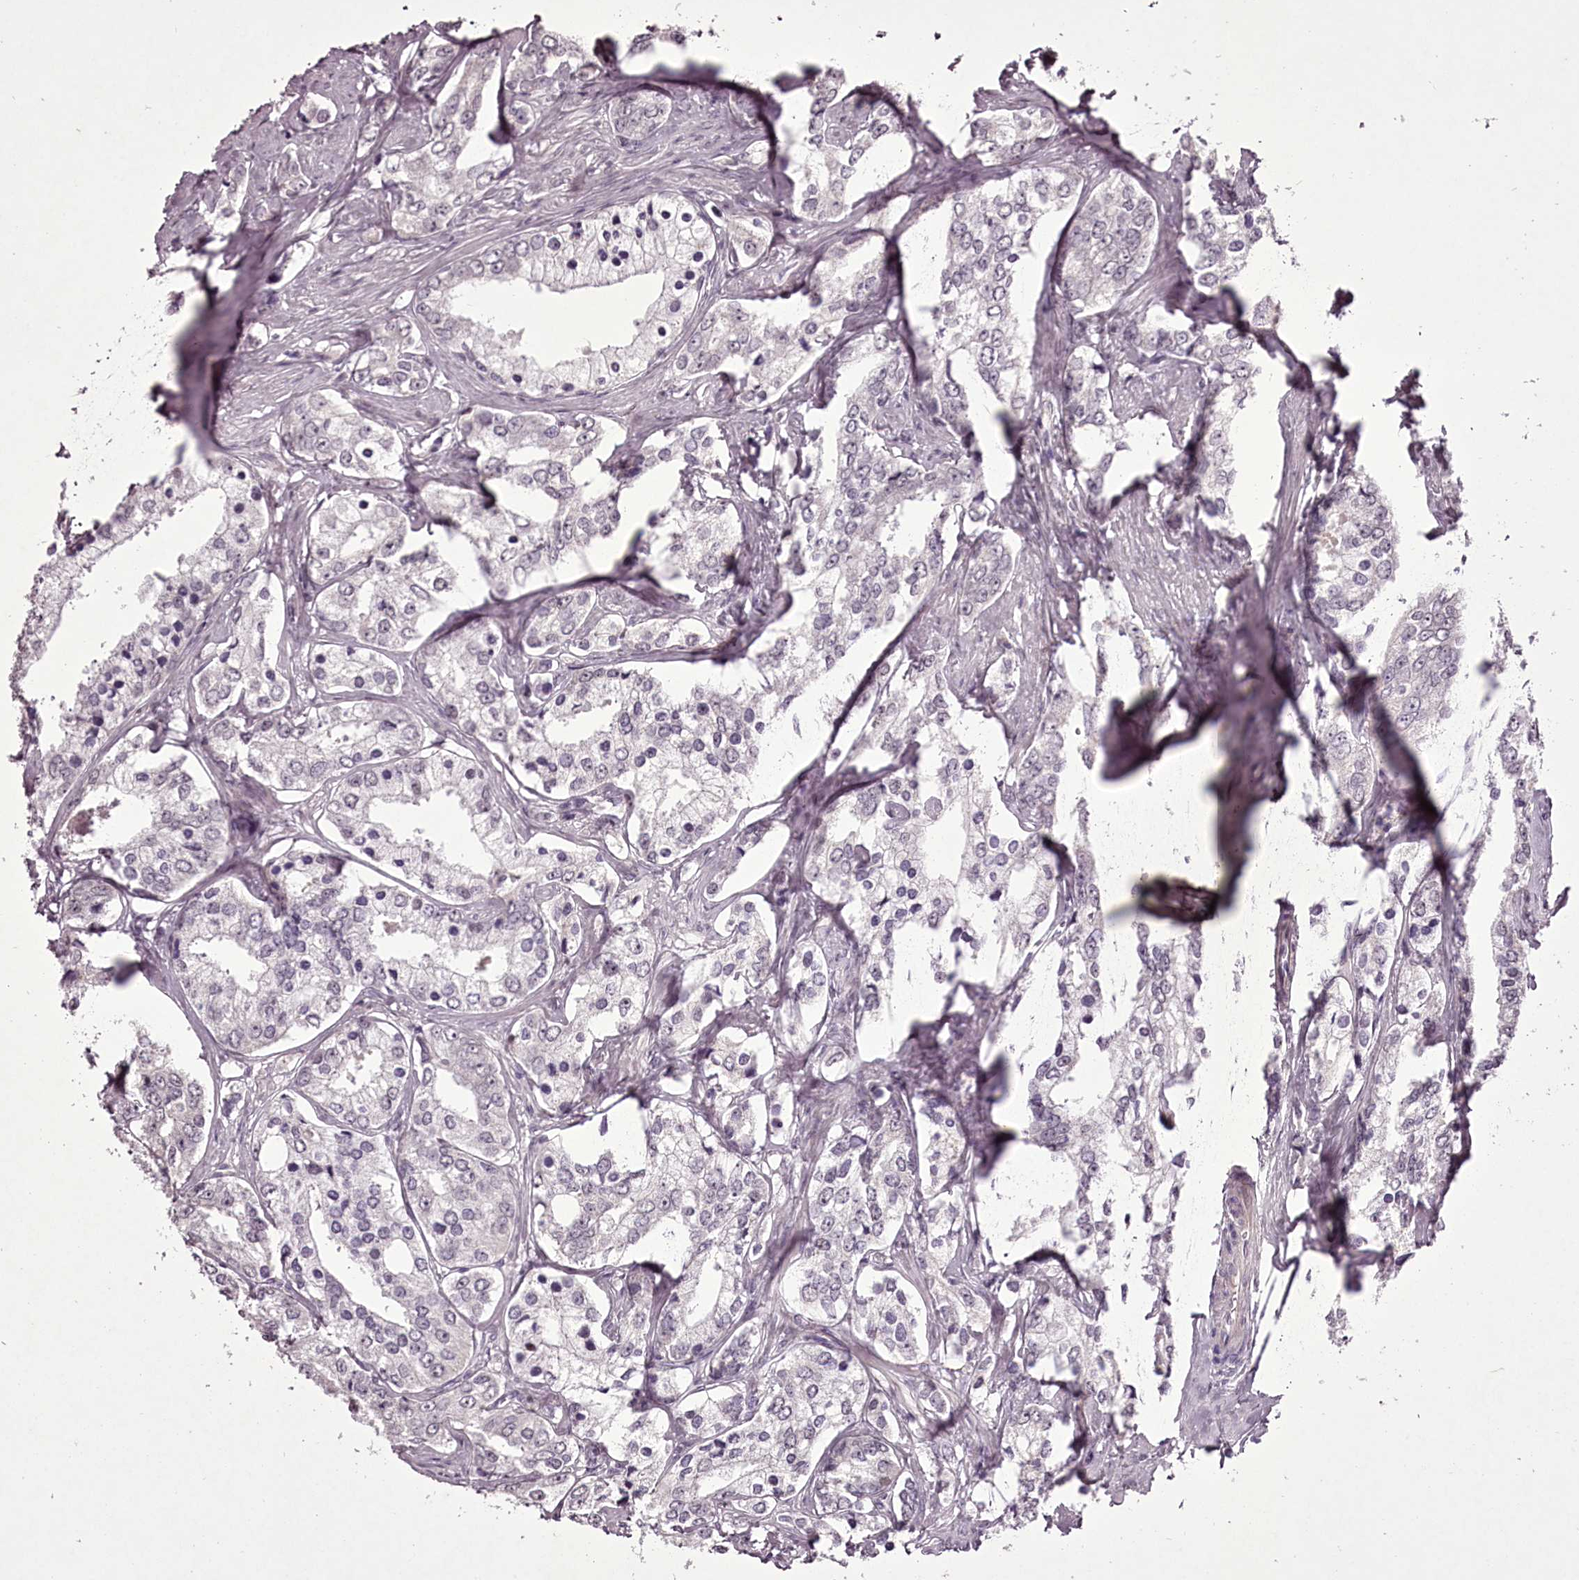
{"staining": {"intensity": "negative", "quantity": "none", "location": "none"}, "tissue": "prostate cancer", "cell_type": "Tumor cells", "image_type": "cancer", "snomed": [{"axis": "morphology", "description": "Adenocarcinoma, High grade"}, {"axis": "topography", "description": "Prostate"}], "caption": "Micrograph shows no protein staining in tumor cells of prostate cancer tissue.", "gene": "C1orf56", "patient": {"sex": "male", "age": 66}}